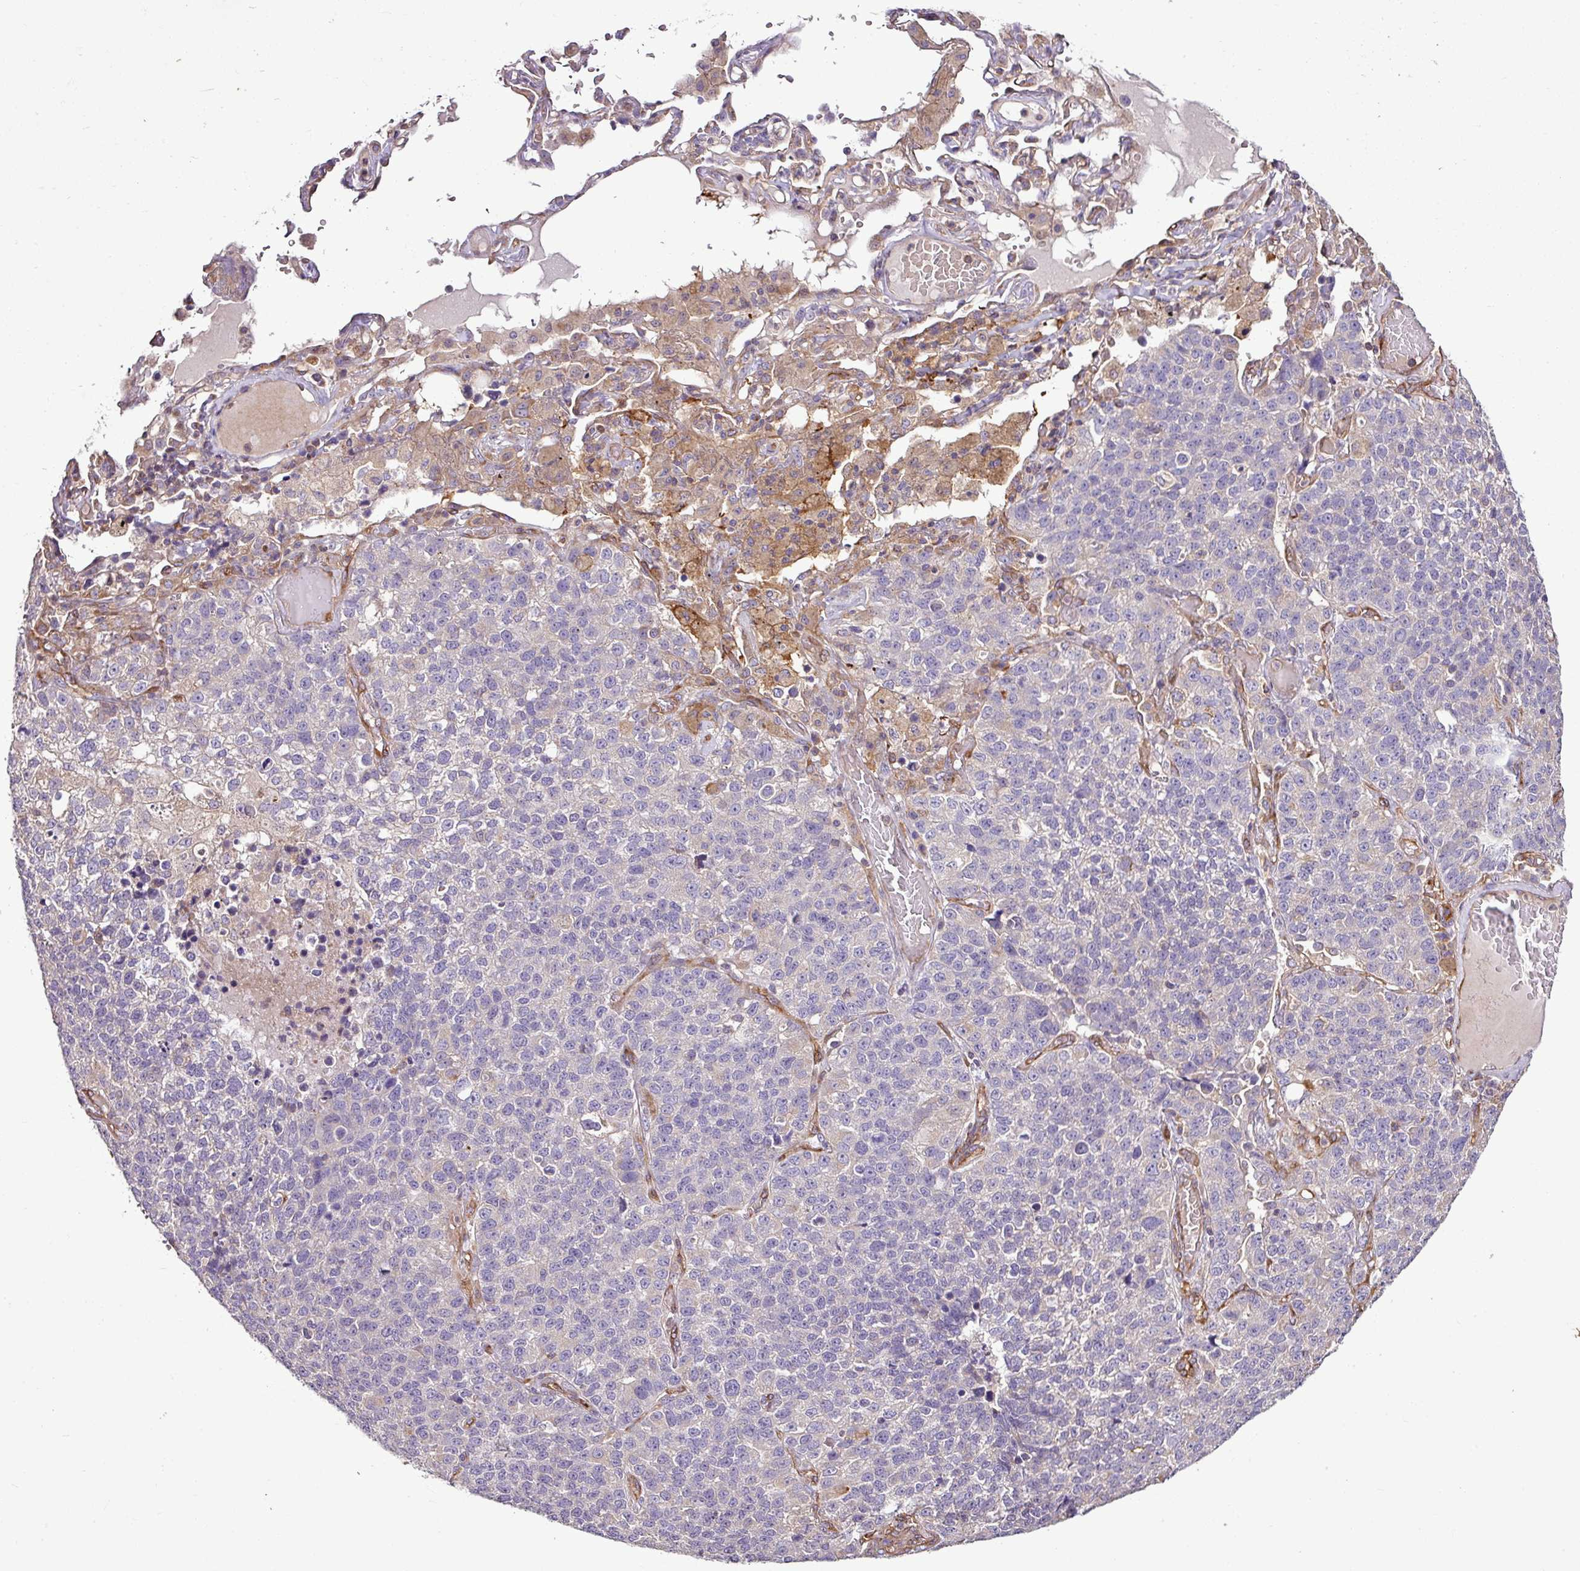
{"staining": {"intensity": "negative", "quantity": "none", "location": "none"}, "tissue": "lung cancer", "cell_type": "Tumor cells", "image_type": "cancer", "snomed": [{"axis": "morphology", "description": "Adenocarcinoma, NOS"}, {"axis": "topography", "description": "Lung"}], "caption": "Lung adenocarcinoma was stained to show a protein in brown. There is no significant expression in tumor cells.", "gene": "ZNF106", "patient": {"sex": "male", "age": 49}}